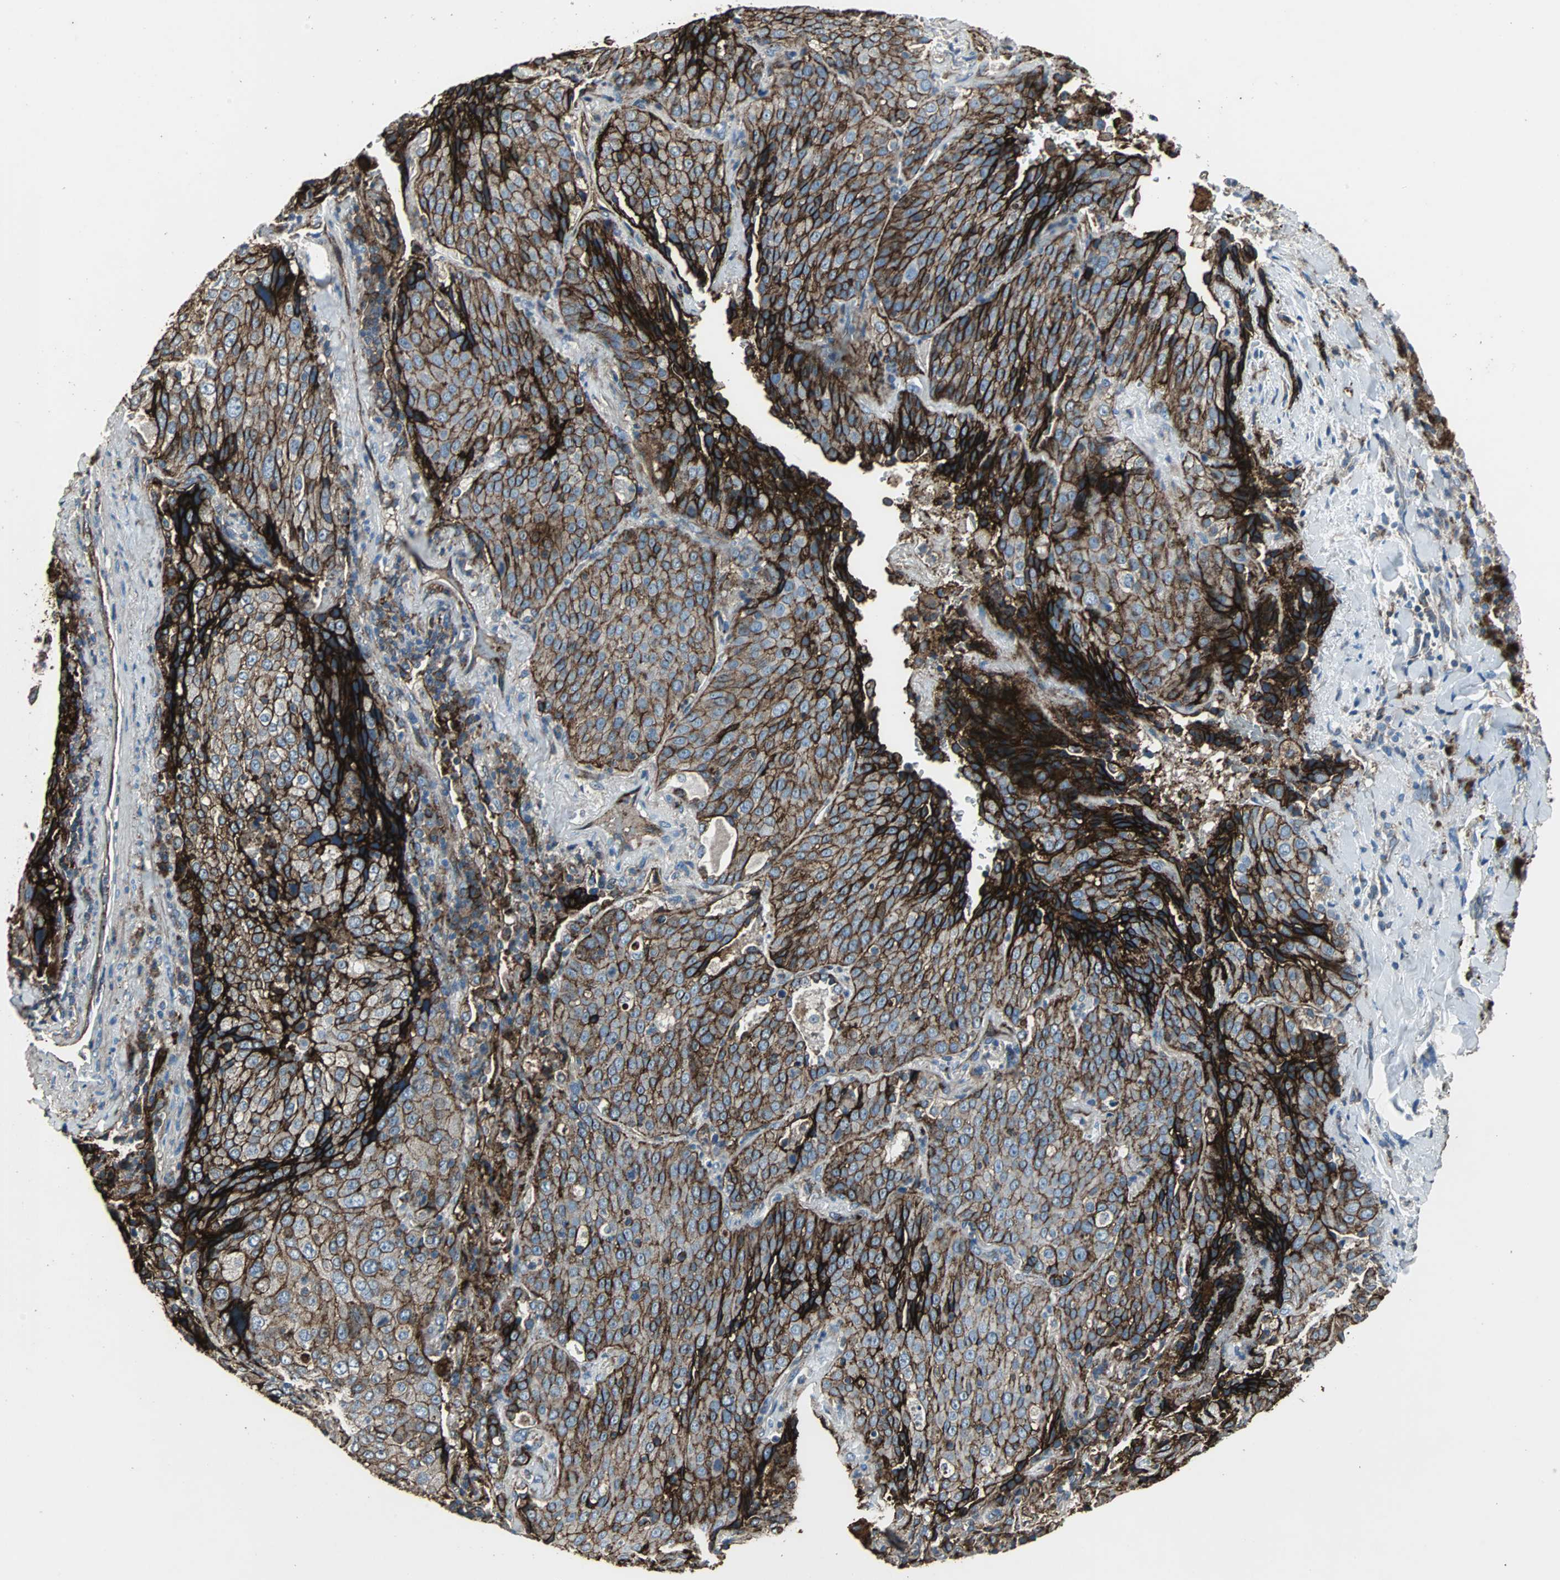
{"staining": {"intensity": "strong", "quantity": ">75%", "location": "cytoplasmic/membranous"}, "tissue": "lung cancer", "cell_type": "Tumor cells", "image_type": "cancer", "snomed": [{"axis": "morphology", "description": "Squamous cell carcinoma, NOS"}, {"axis": "topography", "description": "Lung"}], "caption": "Brown immunohistochemical staining in human squamous cell carcinoma (lung) shows strong cytoplasmic/membranous positivity in about >75% of tumor cells.", "gene": "F11R", "patient": {"sex": "male", "age": 54}}